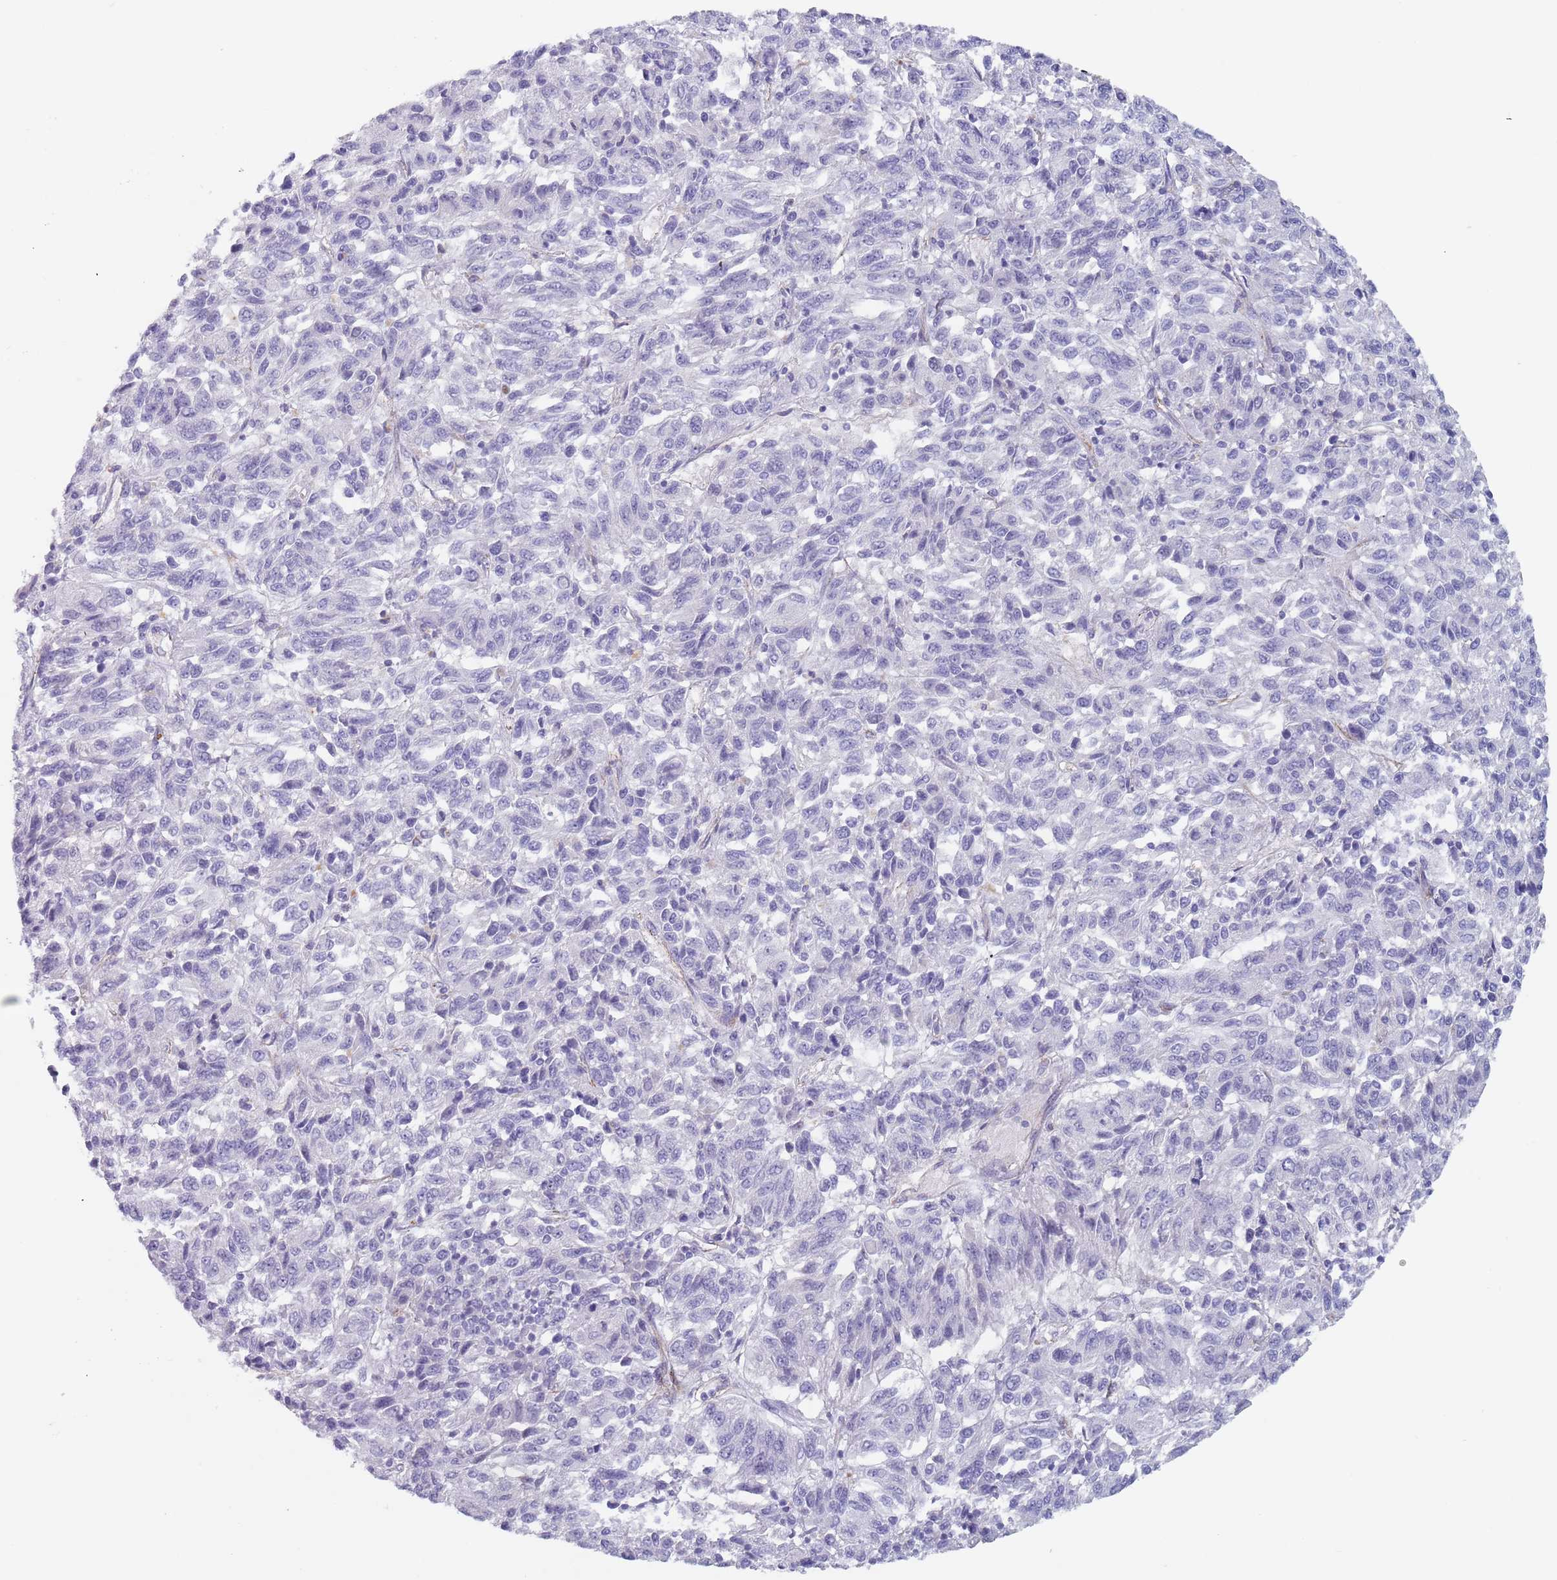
{"staining": {"intensity": "negative", "quantity": "none", "location": "none"}, "tissue": "melanoma", "cell_type": "Tumor cells", "image_type": "cancer", "snomed": [{"axis": "morphology", "description": "Malignant melanoma, Metastatic site"}, {"axis": "topography", "description": "Lung"}], "caption": "Tumor cells show no significant staining in malignant melanoma (metastatic site). Brightfield microscopy of immunohistochemistry stained with DAB (brown) and hematoxylin (blue), captured at high magnification.", "gene": "OR5A2", "patient": {"sex": "male", "age": 64}}